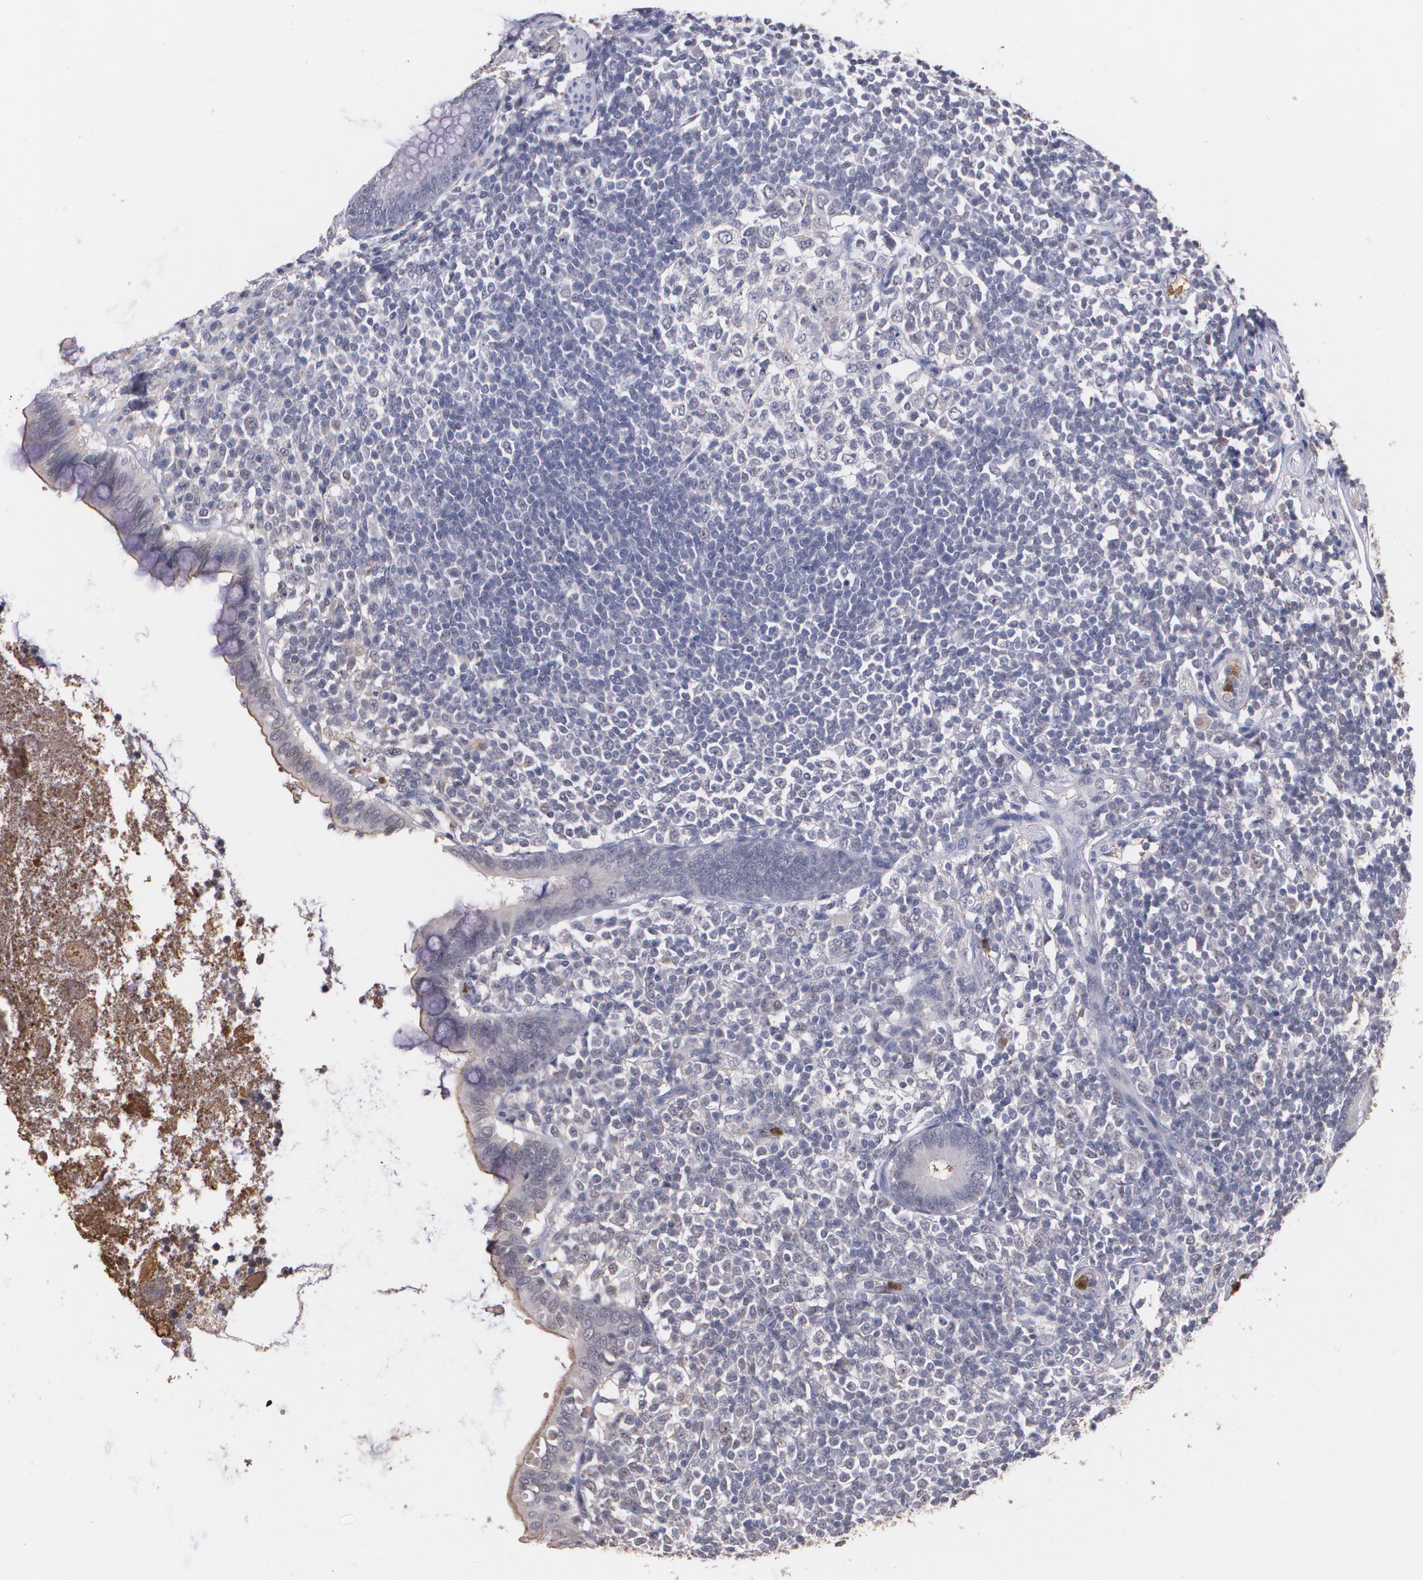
{"staining": {"intensity": "negative", "quantity": "none", "location": "none"}, "tissue": "appendix", "cell_type": "Glandular cells", "image_type": "normal", "snomed": [{"axis": "morphology", "description": "Normal tissue, NOS"}, {"axis": "topography", "description": "Appendix"}], "caption": "IHC micrograph of unremarkable appendix: appendix stained with DAB (3,3'-diaminobenzidine) exhibits no significant protein expression in glandular cells. Brightfield microscopy of immunohistochemistry (IHC) stained with DAB (brown) and hematoxylin (blue), captured at high magnification.", "gene": "PTS", "patient": {"sex": "female", "age": 66}}